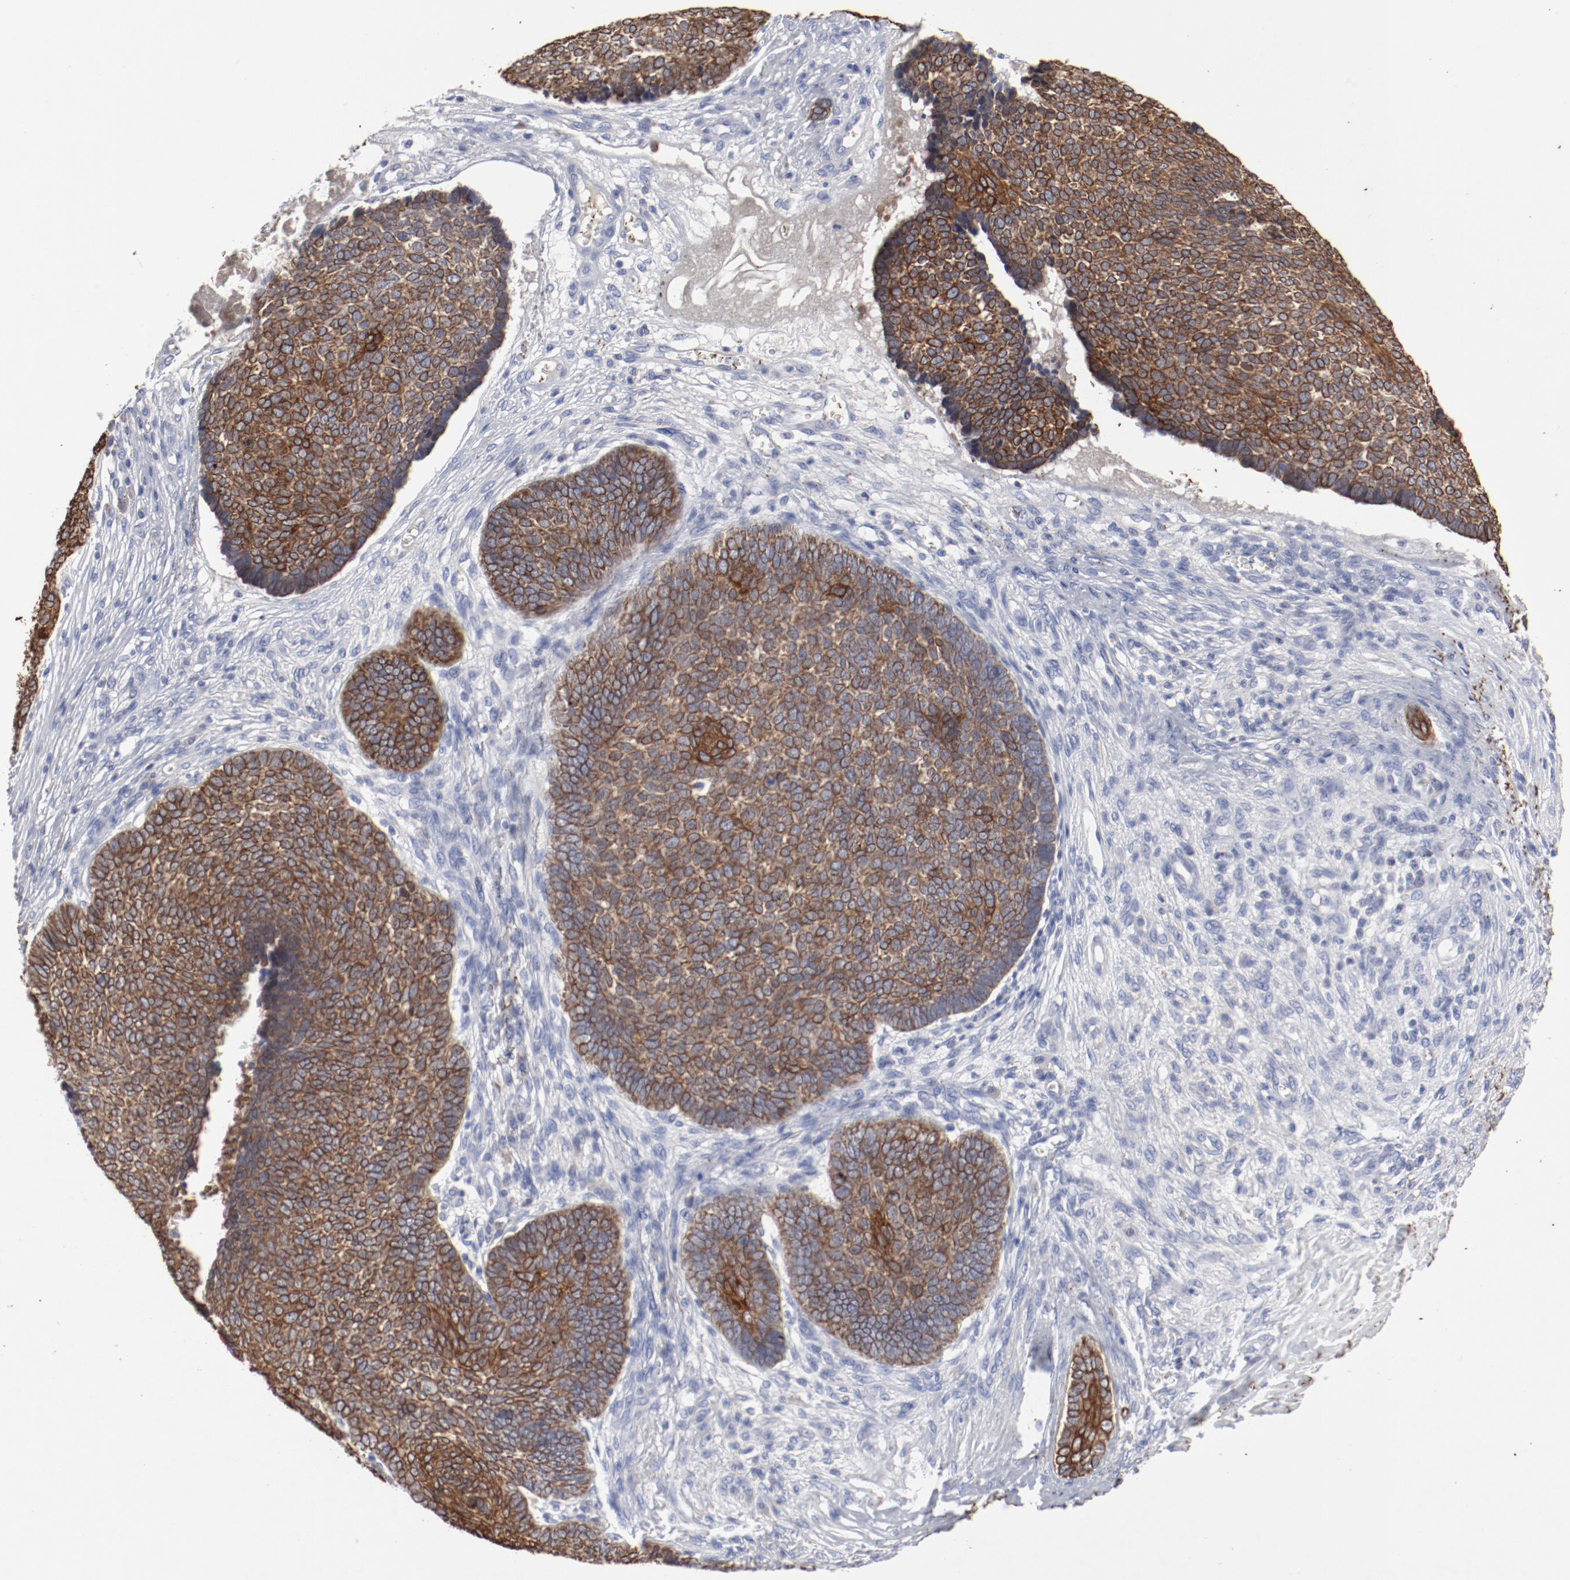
{"staining": {"intensity": "strong", "quantity": ">75%", "location": "cytoplasmic/membranous"}, "tissue": "skin cancer", "cell_type": "Tumor cells", "image_type": "cancer", "snomed": [{"axis": "morphology", "description": "Basal cell carcinoma"}, {"axis": "topography", "description": "Skin"}], "caption": "Skin cancer was stained to show a protein in brown. There is high levels of strong cytoplasmic/membranous expression in about >75% of tumor cells.", "gene": "TSPAN6", "patient": {"sex": "male", "age": 84}}